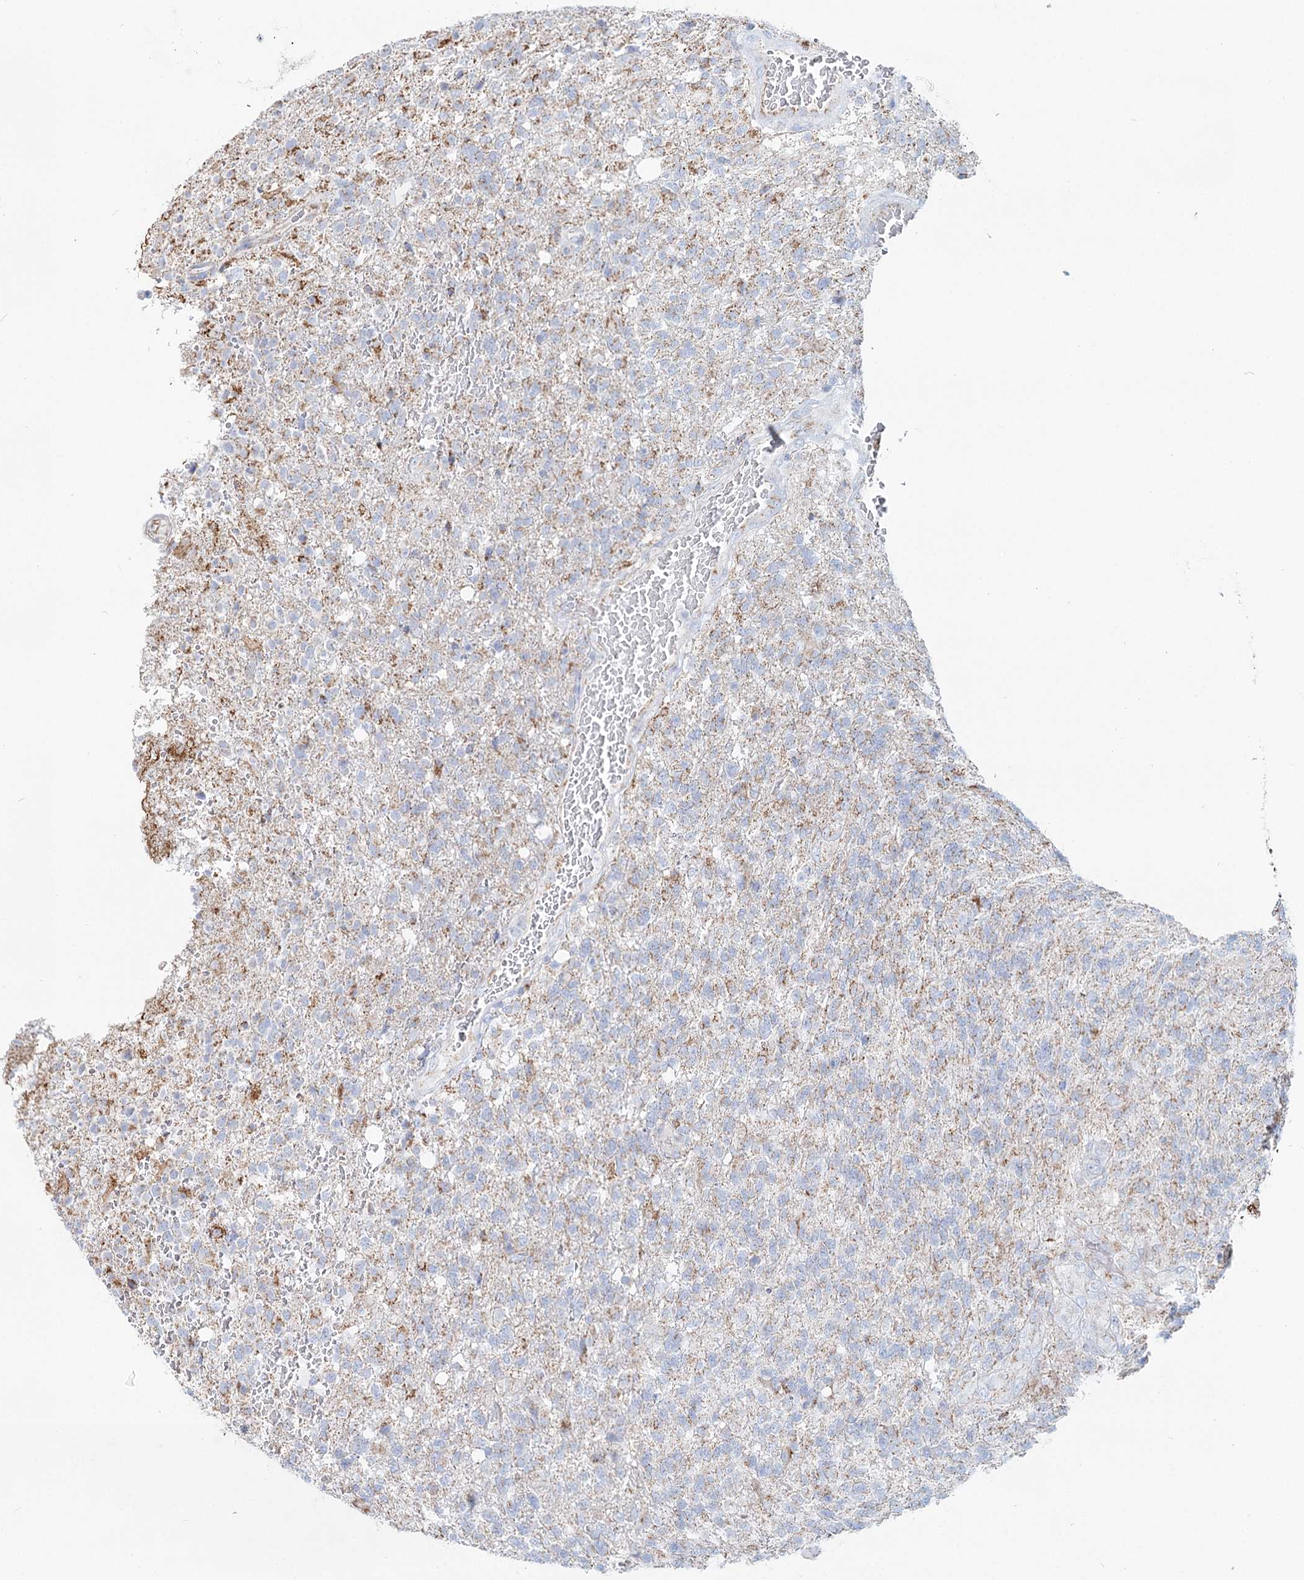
{"staining": {"intensity": "weak", "quantity": "<25%", "location": "cytoplasmic/membranous"}, "tissue": "glioma", "cell_type": "Tumor cells", "image_type": "cancer", "snomed": [{"axis": "morphology", "description": "Glioma, malignant, High grade"}, {"axis": "topography", "description": "Brain"}], "caption": "A high-resolution histopathology image shows IHC staining of malignant high-grade glioma, which exhibits no significant expression in tumor cells. Nuclei are stained in blue.", "gene": "MCCC2", "patient": {"sex": "male", "age": 56}}